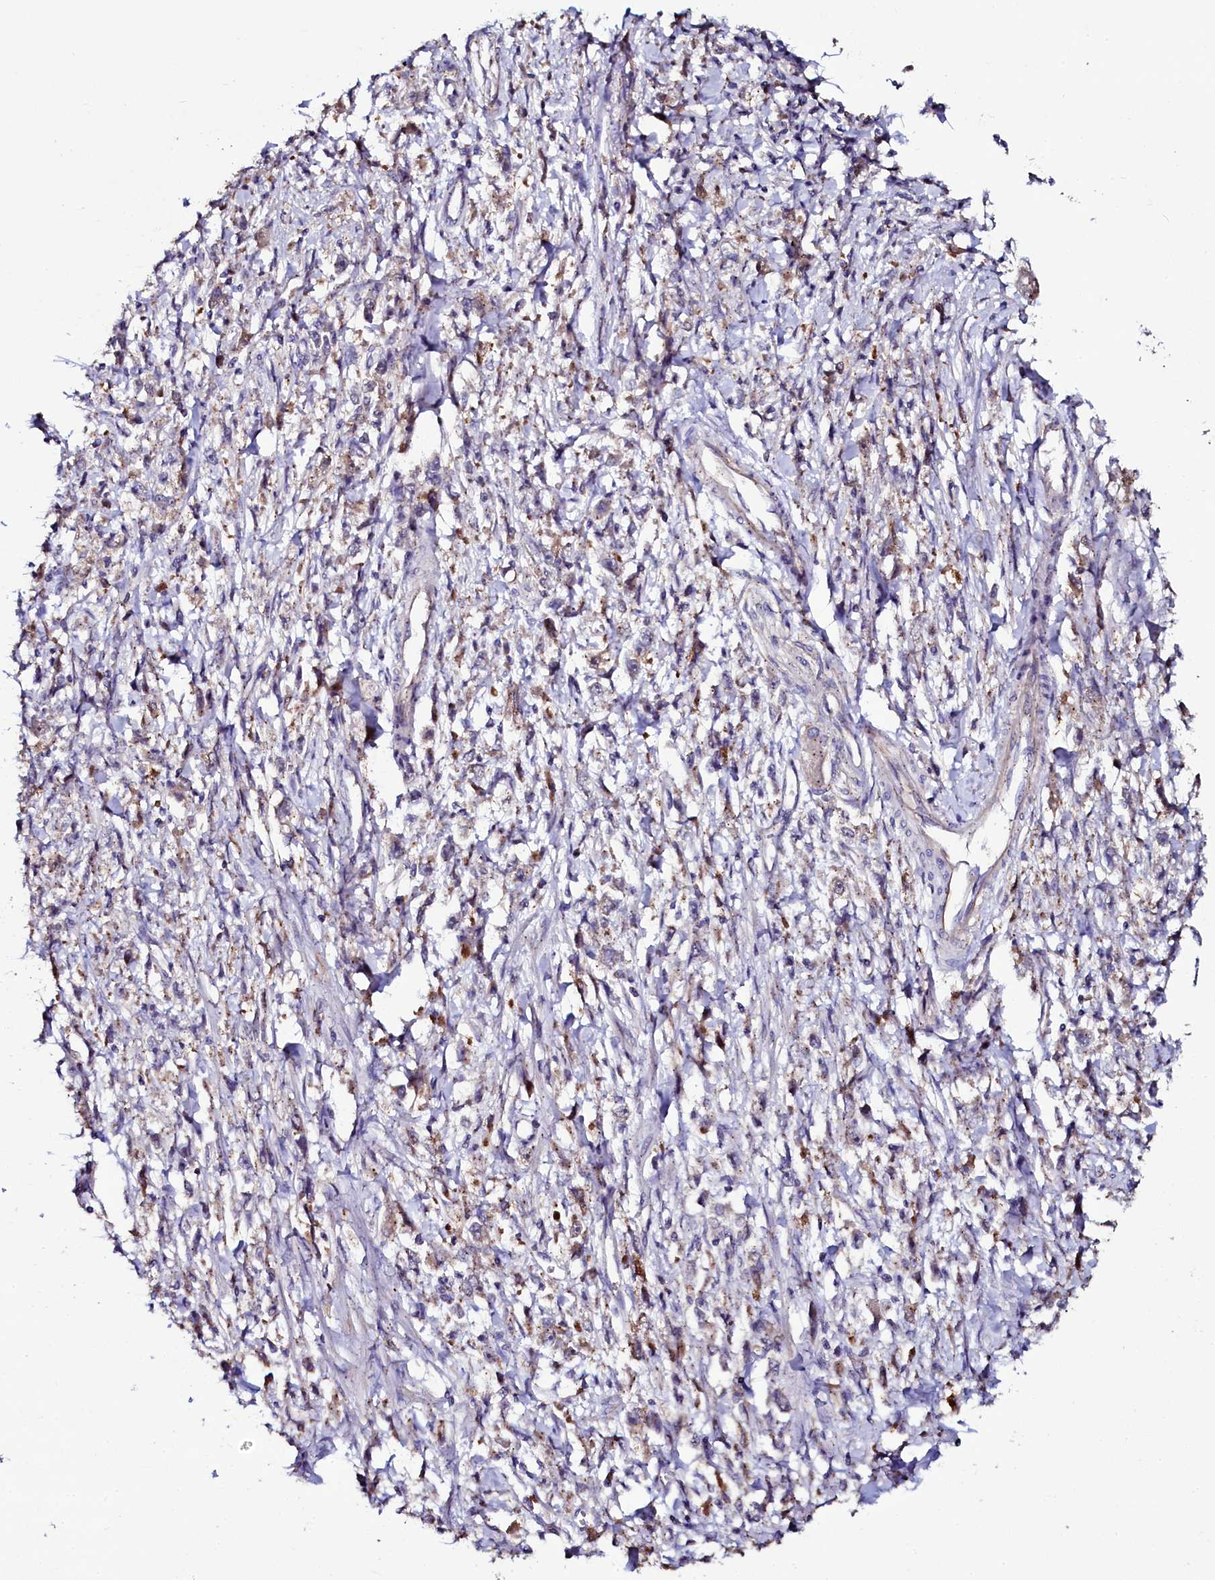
{"staining": {"intensity": "negative", "quantity": "none", "location": "none"}, "tissue": "stomach cancer", "cell_type": "Tumor cells", "image_type": "cancer", "snomed": [{"axis": "morphology", "description": "Adenocarcinoma, NOS"}, {"axis": "topography", "description": "Stomach"}], "caption": "The IHC image has no significant positivity in tumor cells of stomach cancer tissue.", "gene": "USPL1", "patient": {"sex": "female", "age": 59}}